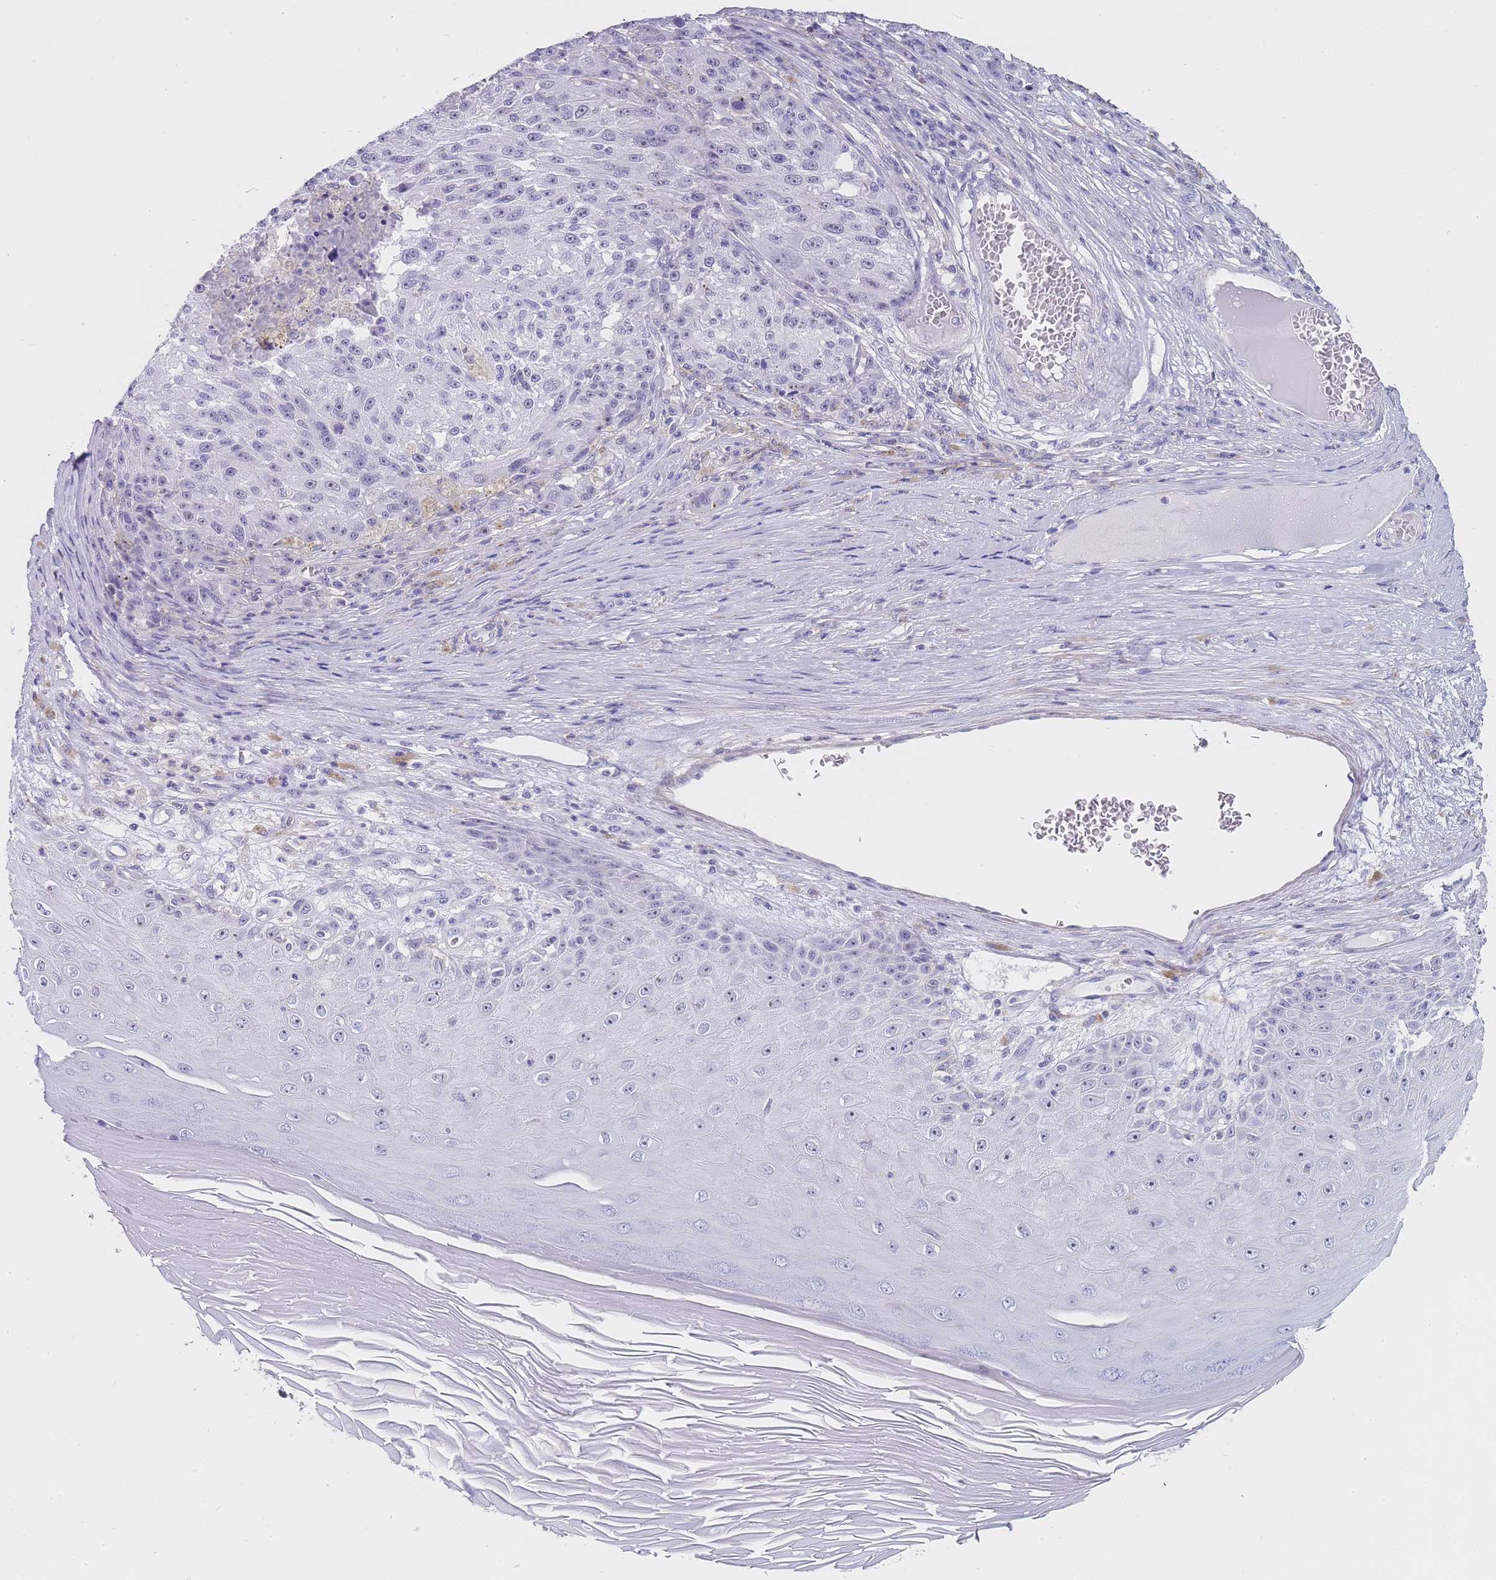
{"staining": {"intensity": "negative", "quantity": "none", "location": "none"}, "tissue": "melanoma", "cell_type": "Tumor cells", "image_type": "cancer", "snomed": [{"axis": "morphology", "description": "Malignant melanoma, NOS"}, {"axis": "topography", "description": "Skin"}], "caption": "IHC of malignant melanoma displays no staining in tumor cells.", "gene": "NOP14", "patient": {"sex": "male", "age": 53}}